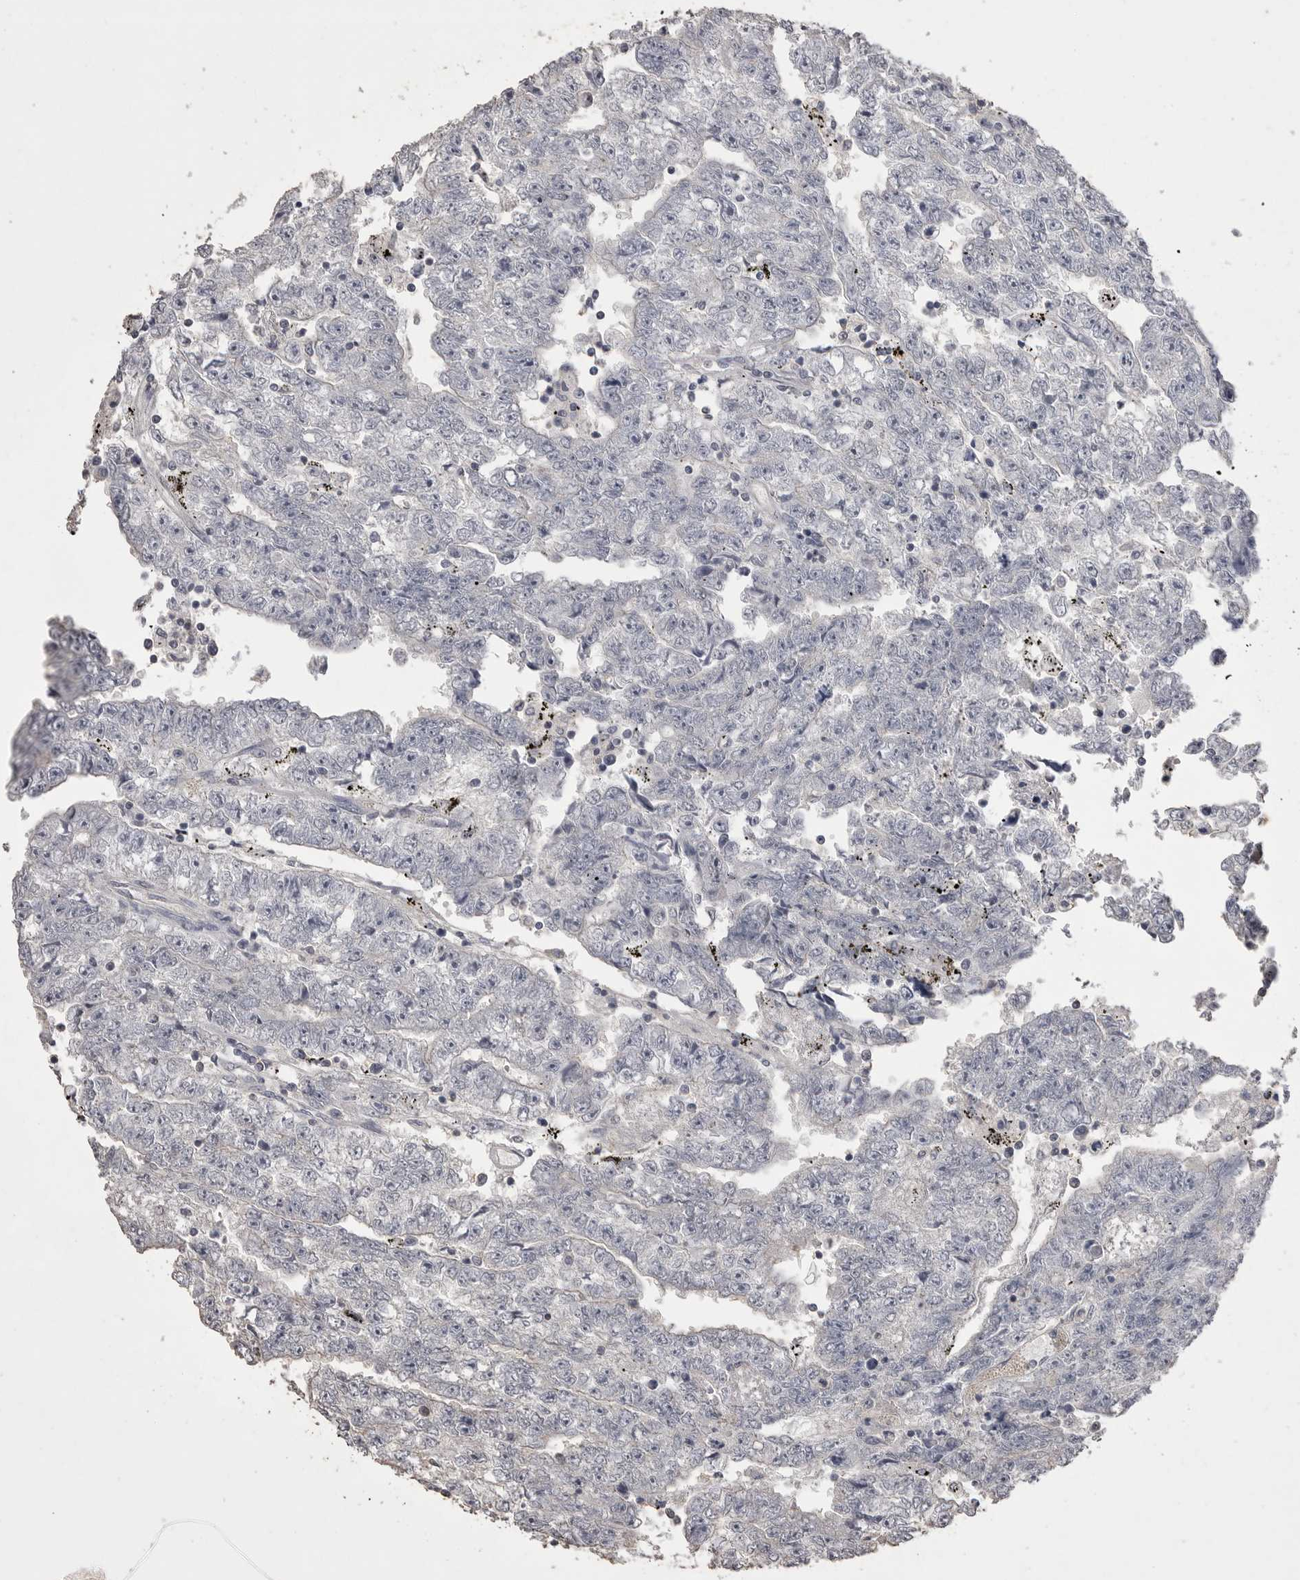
{"staining": {"intensity": "negative", "quantity": "none", "location": "none"}, "tissue": "testis cancer", "cell_type": "Tumor cells", "image_type": "cancer", "snomed": [{"axis": "morphology", "description": "Carcinoma, Embryonal, NOS"}, {"axis": "topography", "description": "Testis"}], "caption": "This is a photomicrograph of immunohistochemistry staining of embryonal carcinoma (testis), which shows no staining in tumor cells.", "gene": "MMP7", "patient": {"sex": "male", "age": 25}}